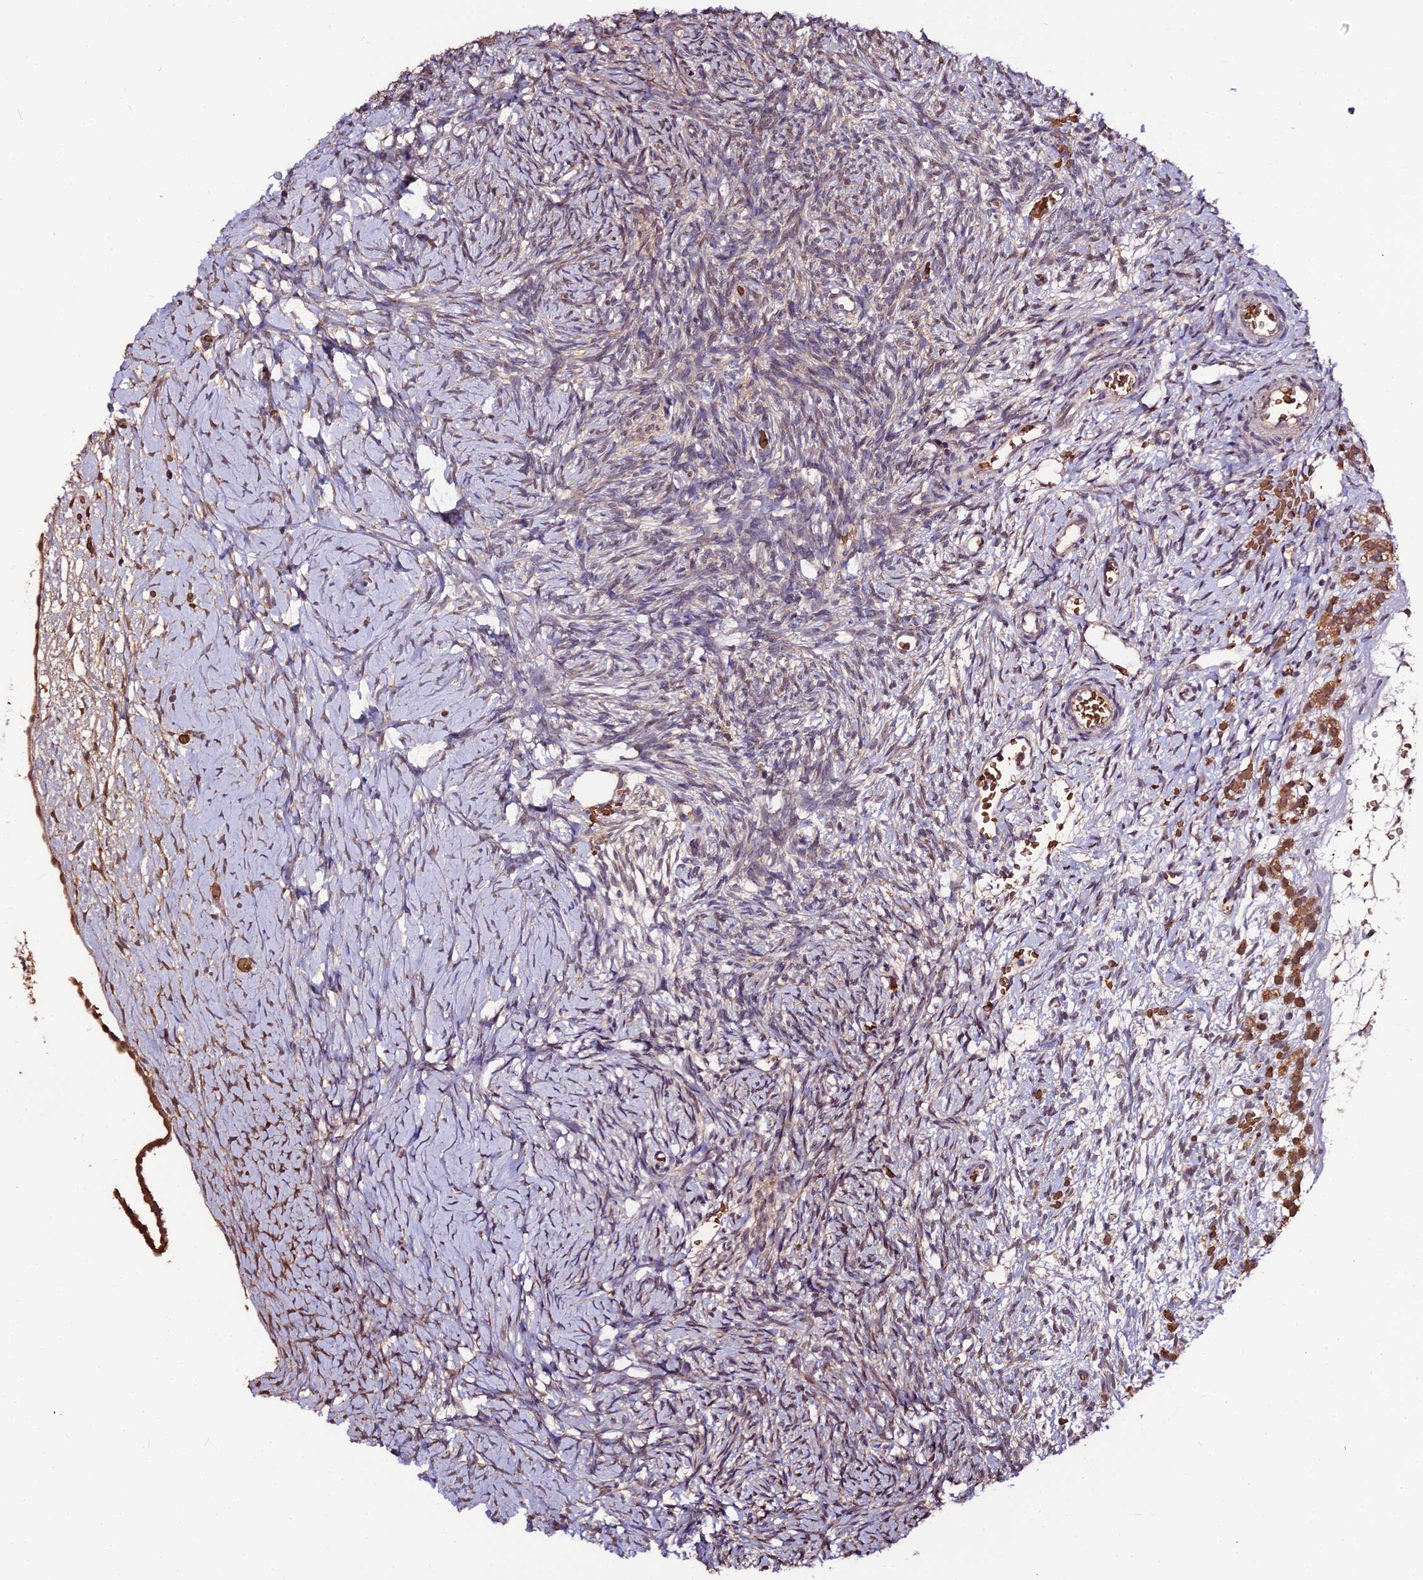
{"staining": {"intensity": "weak", "quantity": ">75%", "location": "cytoplasmic/membranous"}, "tissue": "ovary", "cell_type": "Follicle cells", "image_type": "normal", "snomed": [{"axis": "morphology", "description": "Normal tissue, NOS"}, {"axis": "topography", "description": "Ovary"}], "caption": "Immunohistochemical staining of benign human ovary demonstrates >75% levels of weak cytoplasmic/membranous protein staining in about >75% of follicle cells.", "gene": "ZDBF2", "patient": {"sex": "female", "age": 39}}